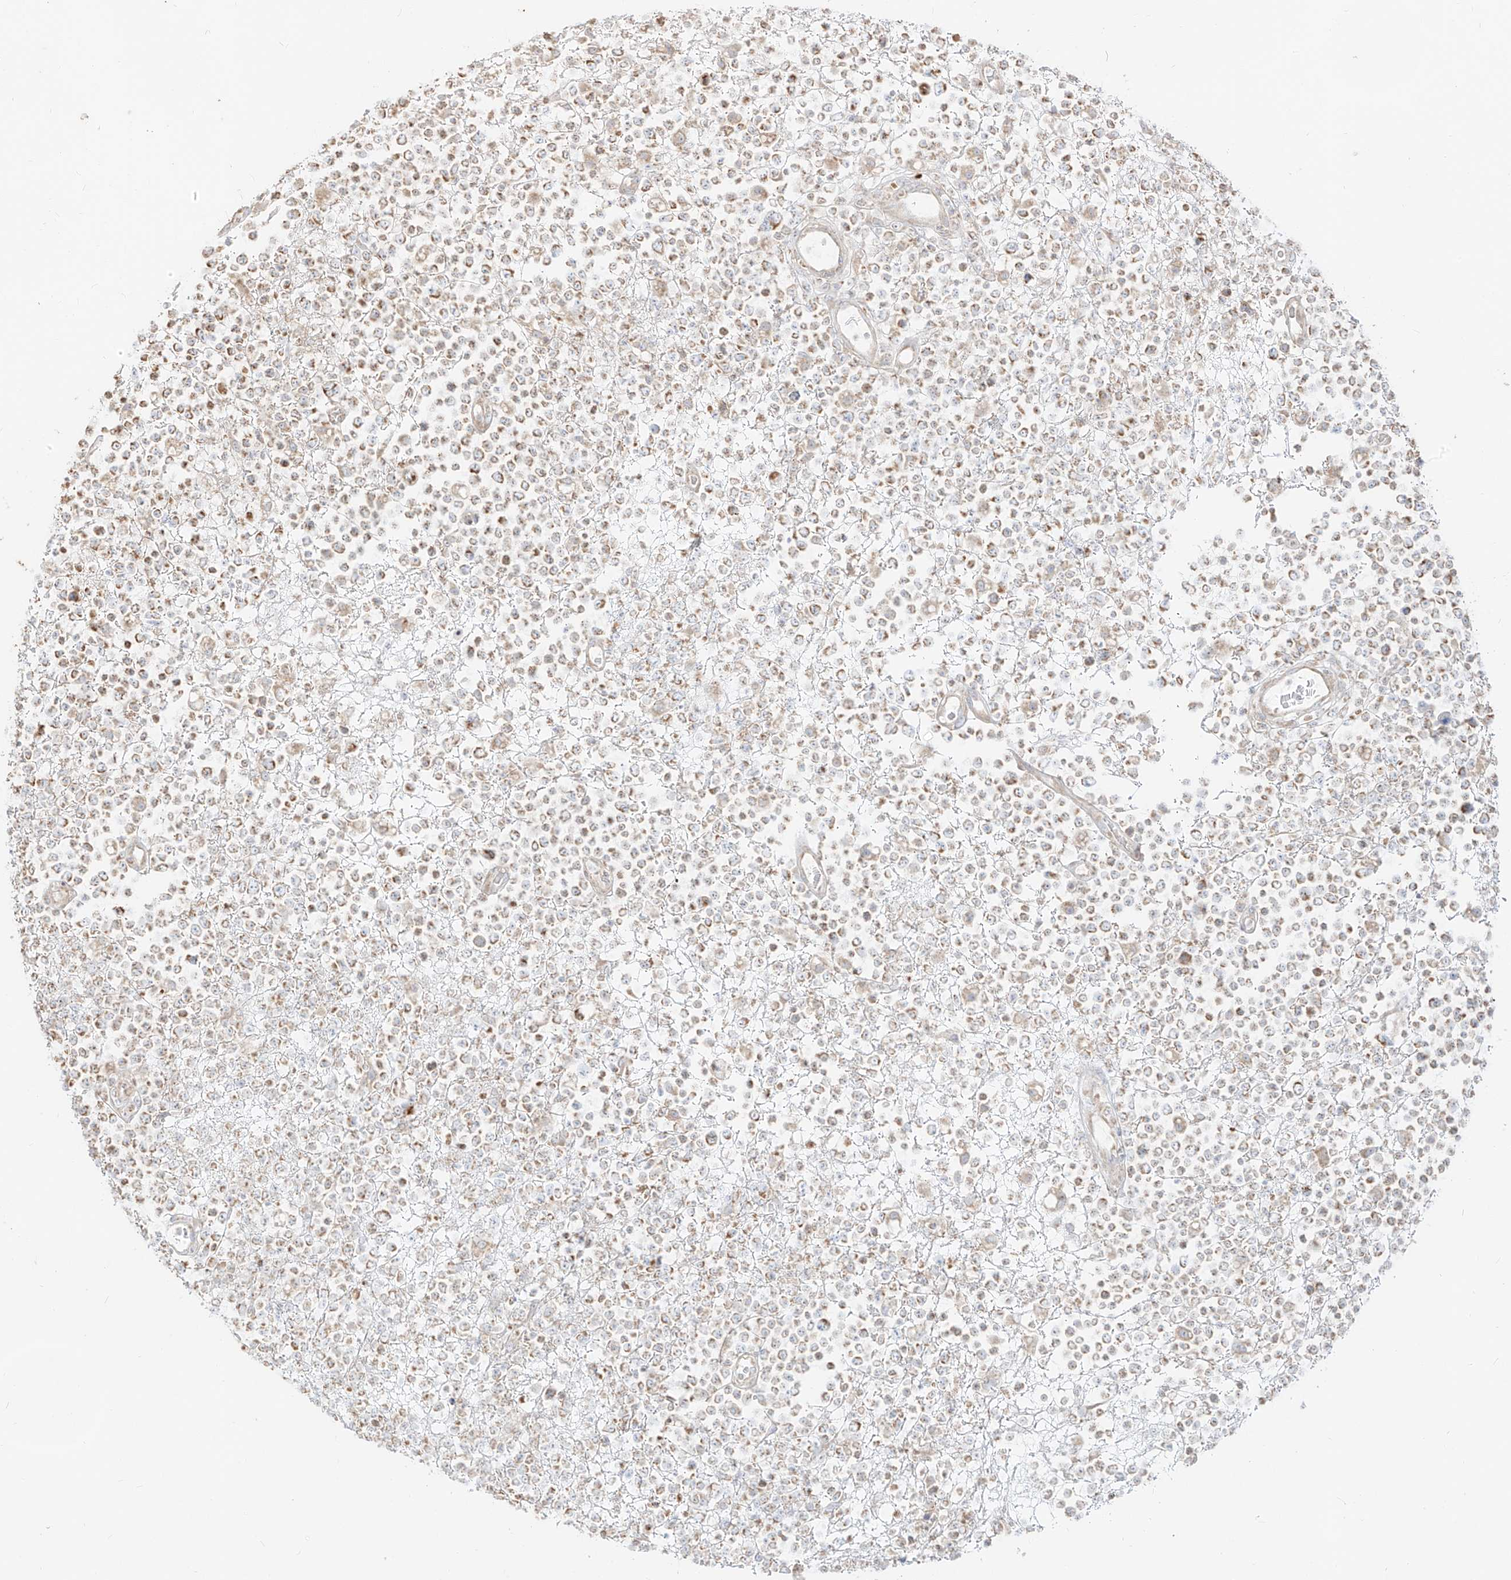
{"staining": {"intensity": "weak", "quantity": ">75%", "location": "cytoplasmic/membranous"}, "tissue": "lymphoma", "cell_type": "Tumor cells", "image_type": "cancer", "snomed": [{"axis": "morphology", "description": "Malignant lymphoma, non-Hodgkin's type, High grade"}, {"axis": "topography", "description": "Colon"}], "caption": "Immunohistochemistry (DAB) staining of human malignant lymphoma, non-Hodgkin's type (high-grade) demonstrates weak cytoplasmic/membranous protein positivity in about >75% of tumor cells.", "gene": "ZIM3", "patient": {"sex": "female", "age": 53}}